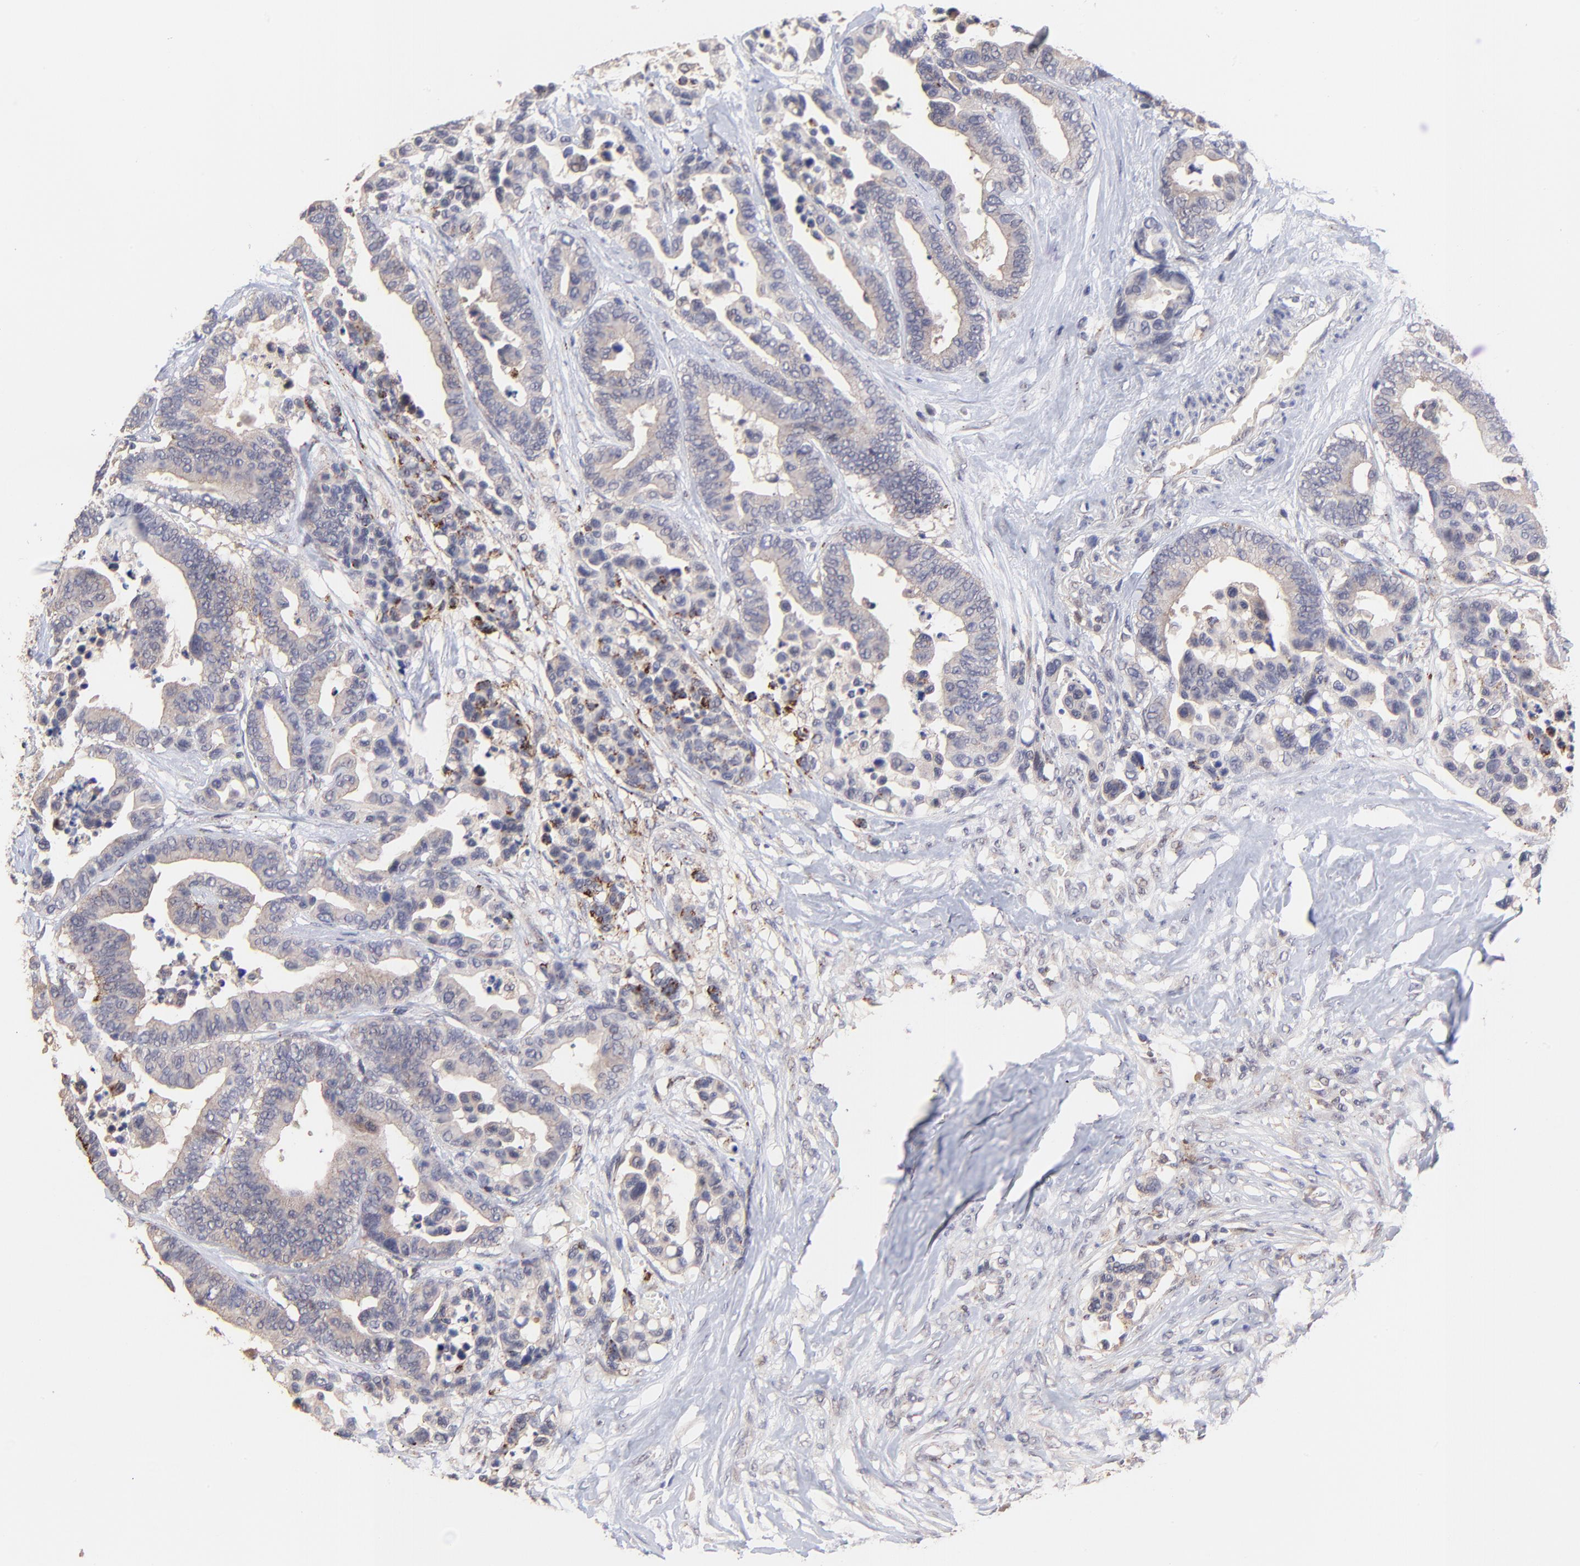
{"staining": {"intensity": "weak", "quantity": ">75%", "location": "cytoplasmic/membranous"}, "tissue": "colorectal cancer", "cell_type": "Tumor cells", "image_type": "cancer", "snomed": [{"axis": "morphology", "description": "Adenocarcinoma, NOS"}, {"axis": "topography", "description": "Colon"}], "caption": "About >75% of tumor cells in colorectal adenocarcinoma demonstrate weak cytoplasmic/membranous protein positivity as visualized by brown immunohistochemical staining.", "gene": "ZNF747", "patient": {"sex": "male", "age": 82}}